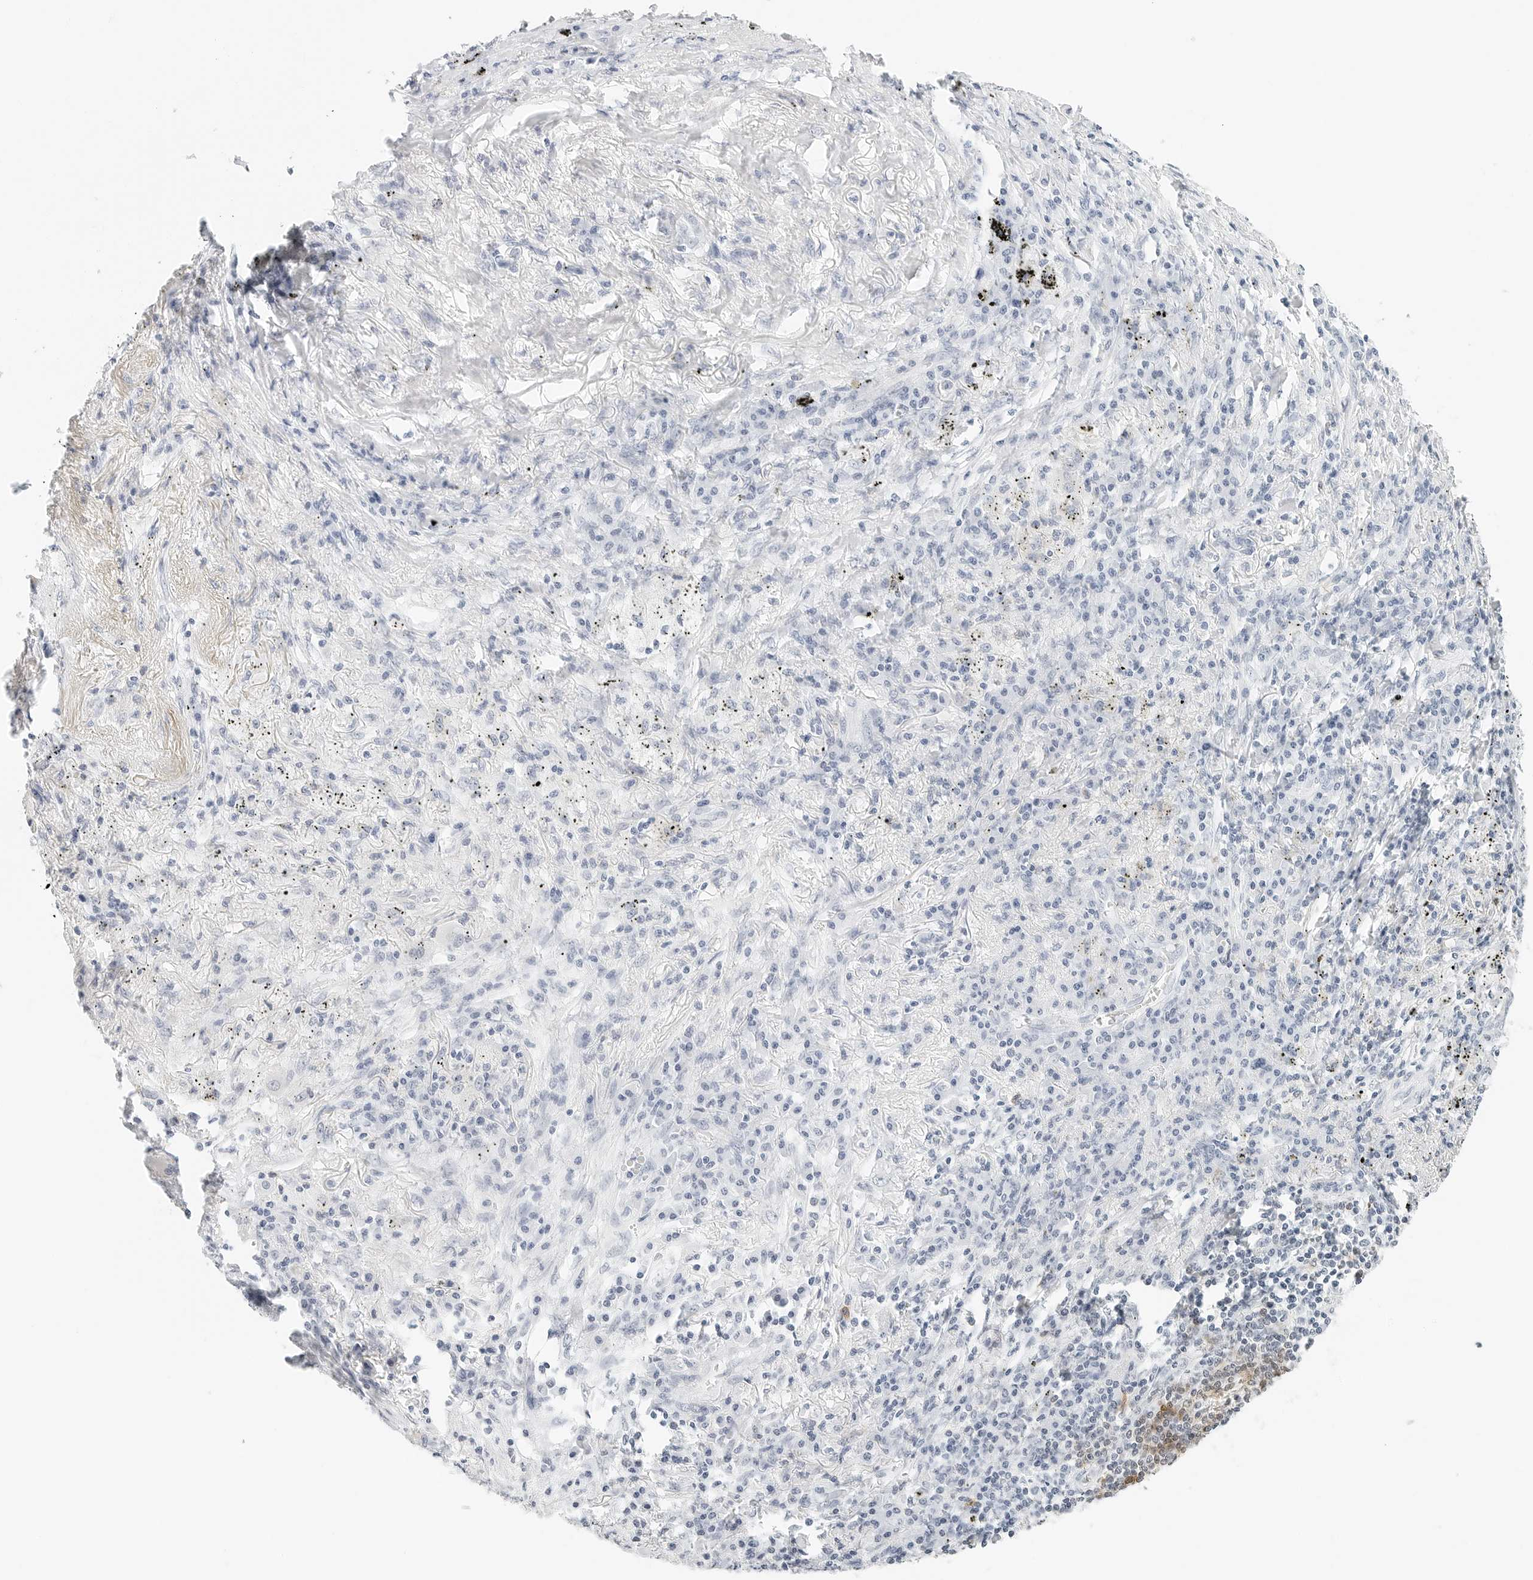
{"staining": {"intensity": "negative", "quantity": "none", "location": "none"}, "tissue": "lung cancer", "cell_type": "Tumor cells", "image_type": "cancer", "snomed": [{"axis": "morphology", "description": "Squamous cell carcinoma, NOS"}, {"axis": "topography", "description": "Lung"}], "caption": "This histopathology image is of lung cancer (squamous cell carcinoma) stained with immunohistochemistry (IHC) to label a protein in brown with the nuclei are counter-stained blue. There is no expression in tumor cells. (Stains: DAB (3,3'-diaminobenzidine) IHC with hematoxylin counter stain, Microscopy: brightfield microscopy at high magnification).", "gene": "CD22", "patient": {"sex": "female", "age": 63}}